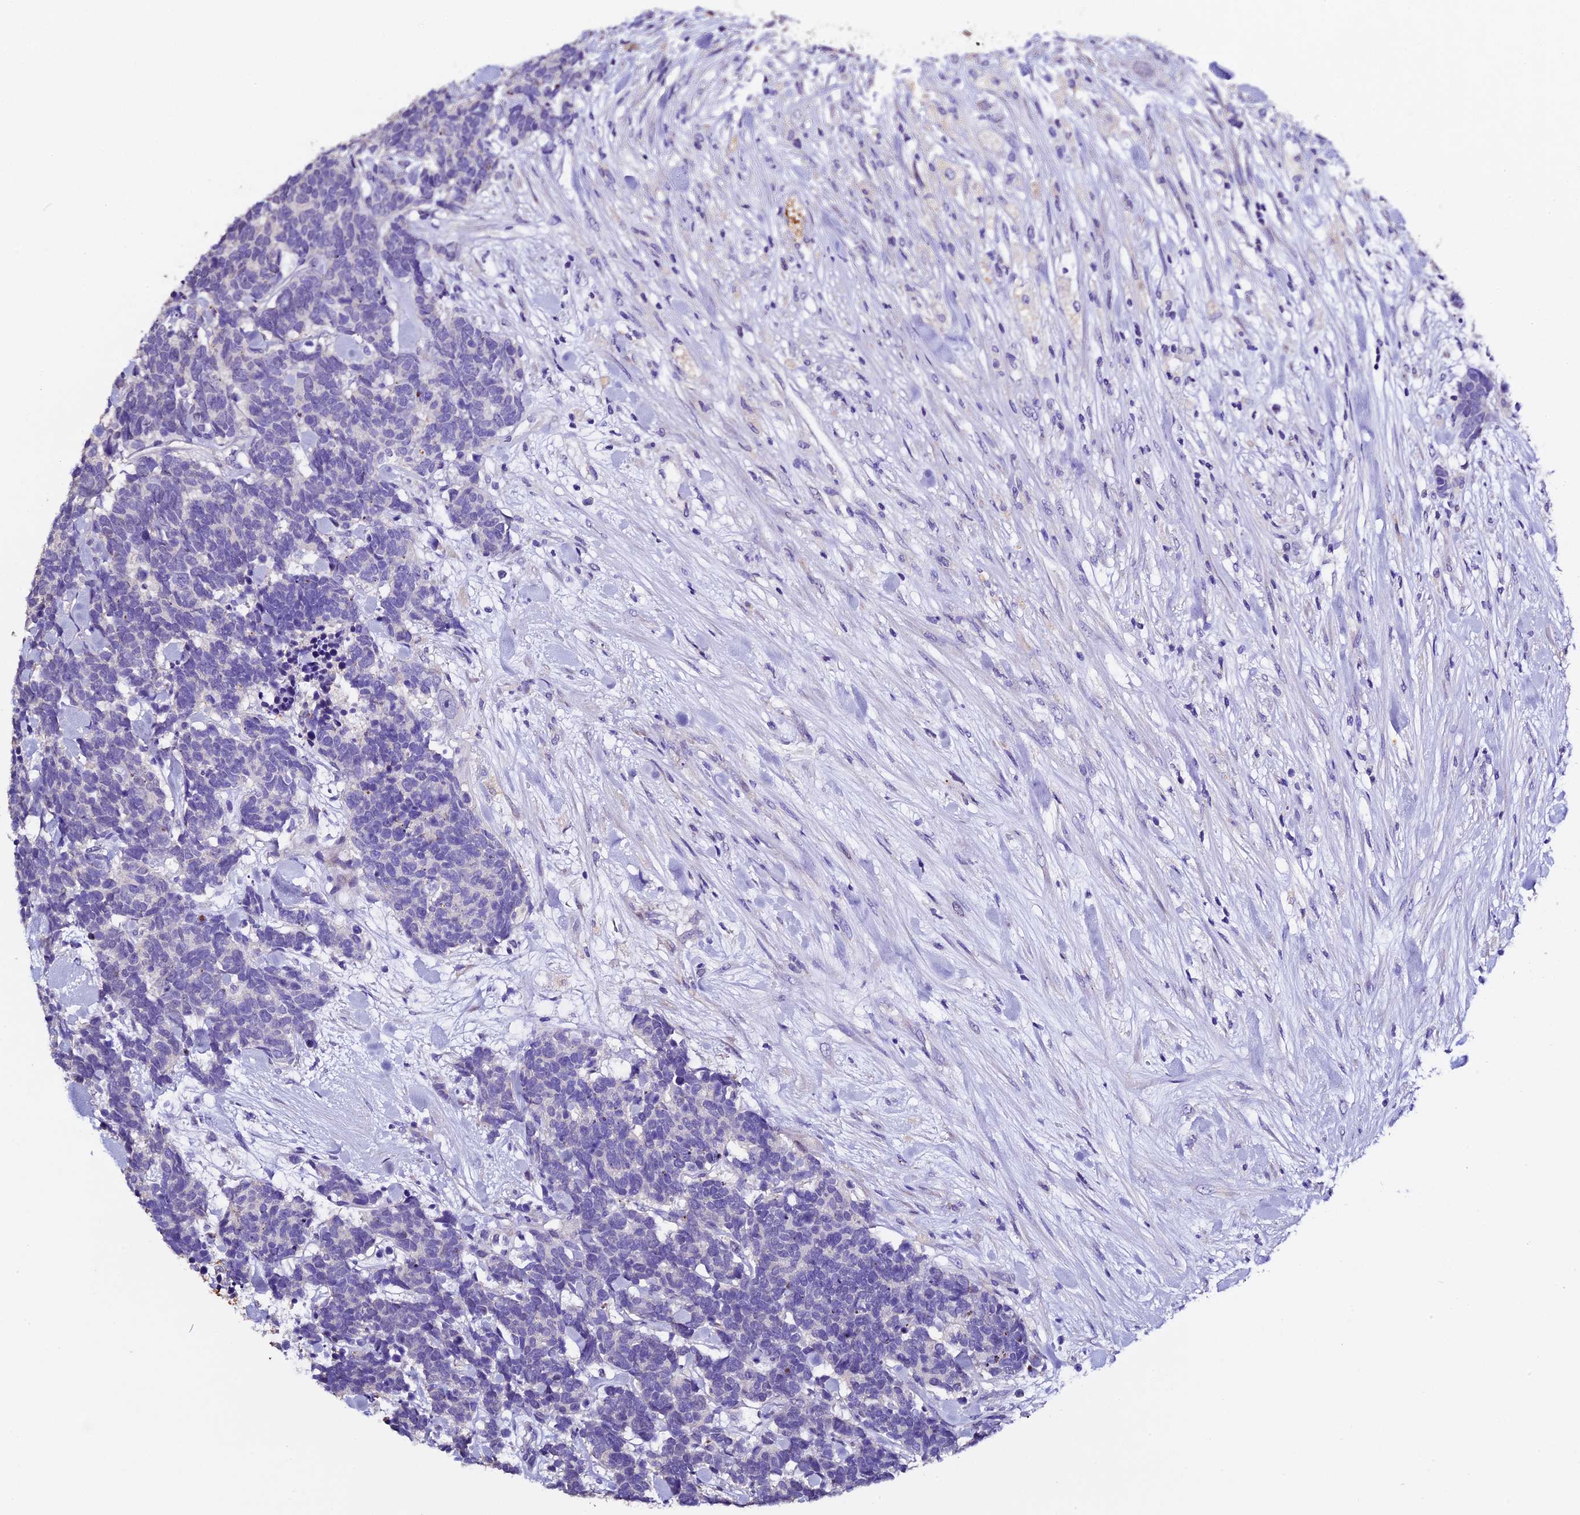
{"staining": {"intensity": "negative", "quantity": "none", "location": "none"}, "tissue": "carcinoid", "cell_type": "Tumor cells", "image_type": "cancer", "snomed": [{"axis": "morphology", "description": "Carcinoma, NOS"}, {"axis": "morphology", "description": "Carcinoid, malignant, NOS"}, {"axis": "topography", "description": "Prostate"}], "caption": "Photomicrograph shows no protein positivity in tumor cells of carcinoid tissue.", "gene": "FBXW9", "patient": {"sex": "male", "age": 57}}